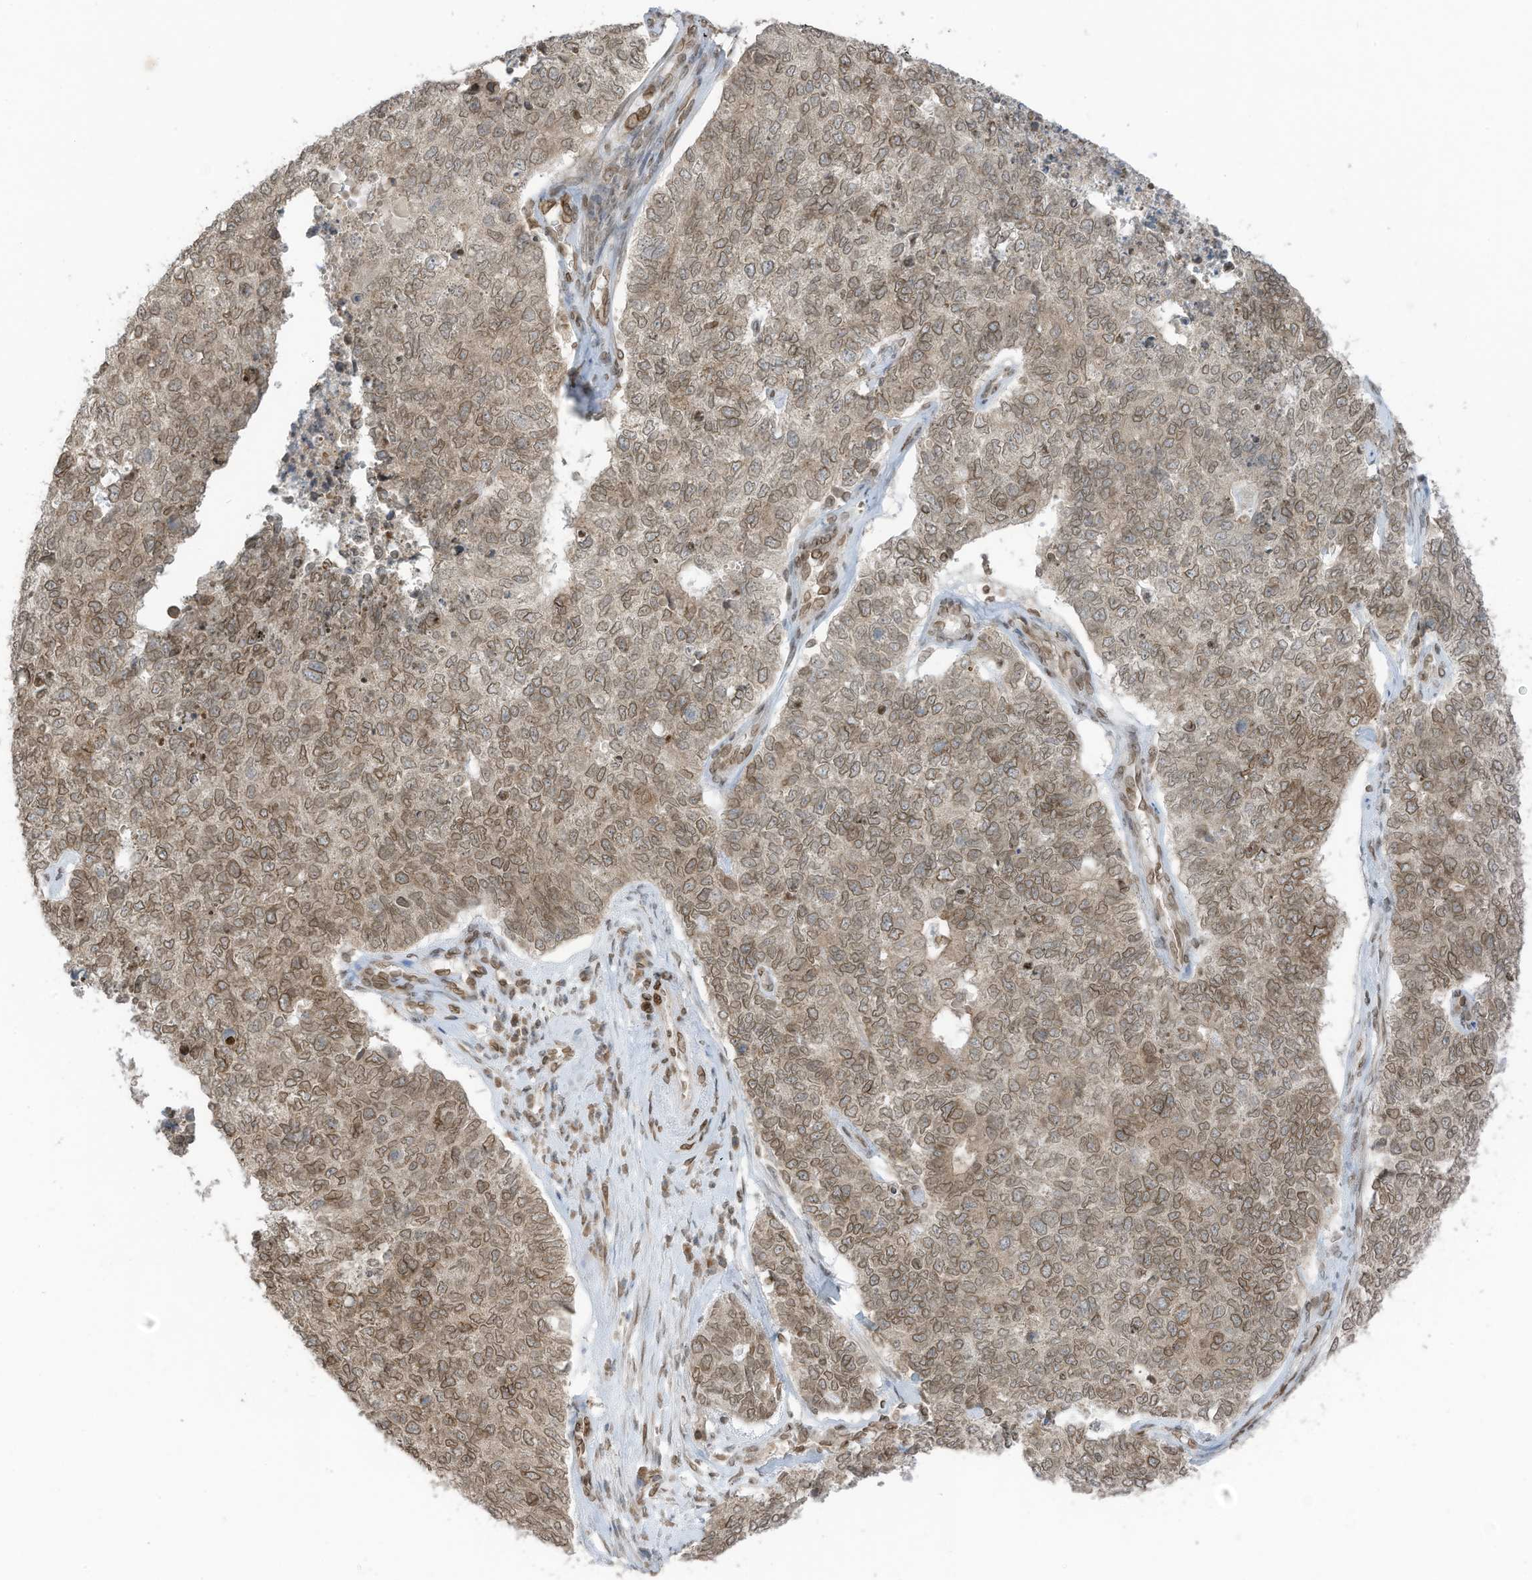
{"staining": {"intensity": "weak", "quantity": ">75%", "location": "cytoplasmic/membranous,nuclear"}, "tissue": "cervical cancer", "cell_type": "Tumor cells", "image_type": "cancer", "snomed": [{"axis": "morphology", "description": "Squamous cell carcinoma, NOS"}, {"axis": "topography", "description": "Cervix"}], "caption": "Immunohistochemical staining of human cervical cancer reveals low levels of weak cytoplasmic/membranous and nuclear protein staining in approximately >75% of tumor cells.", "gene": "RABL3", "patient": {"sex": "female", "age": 63}}